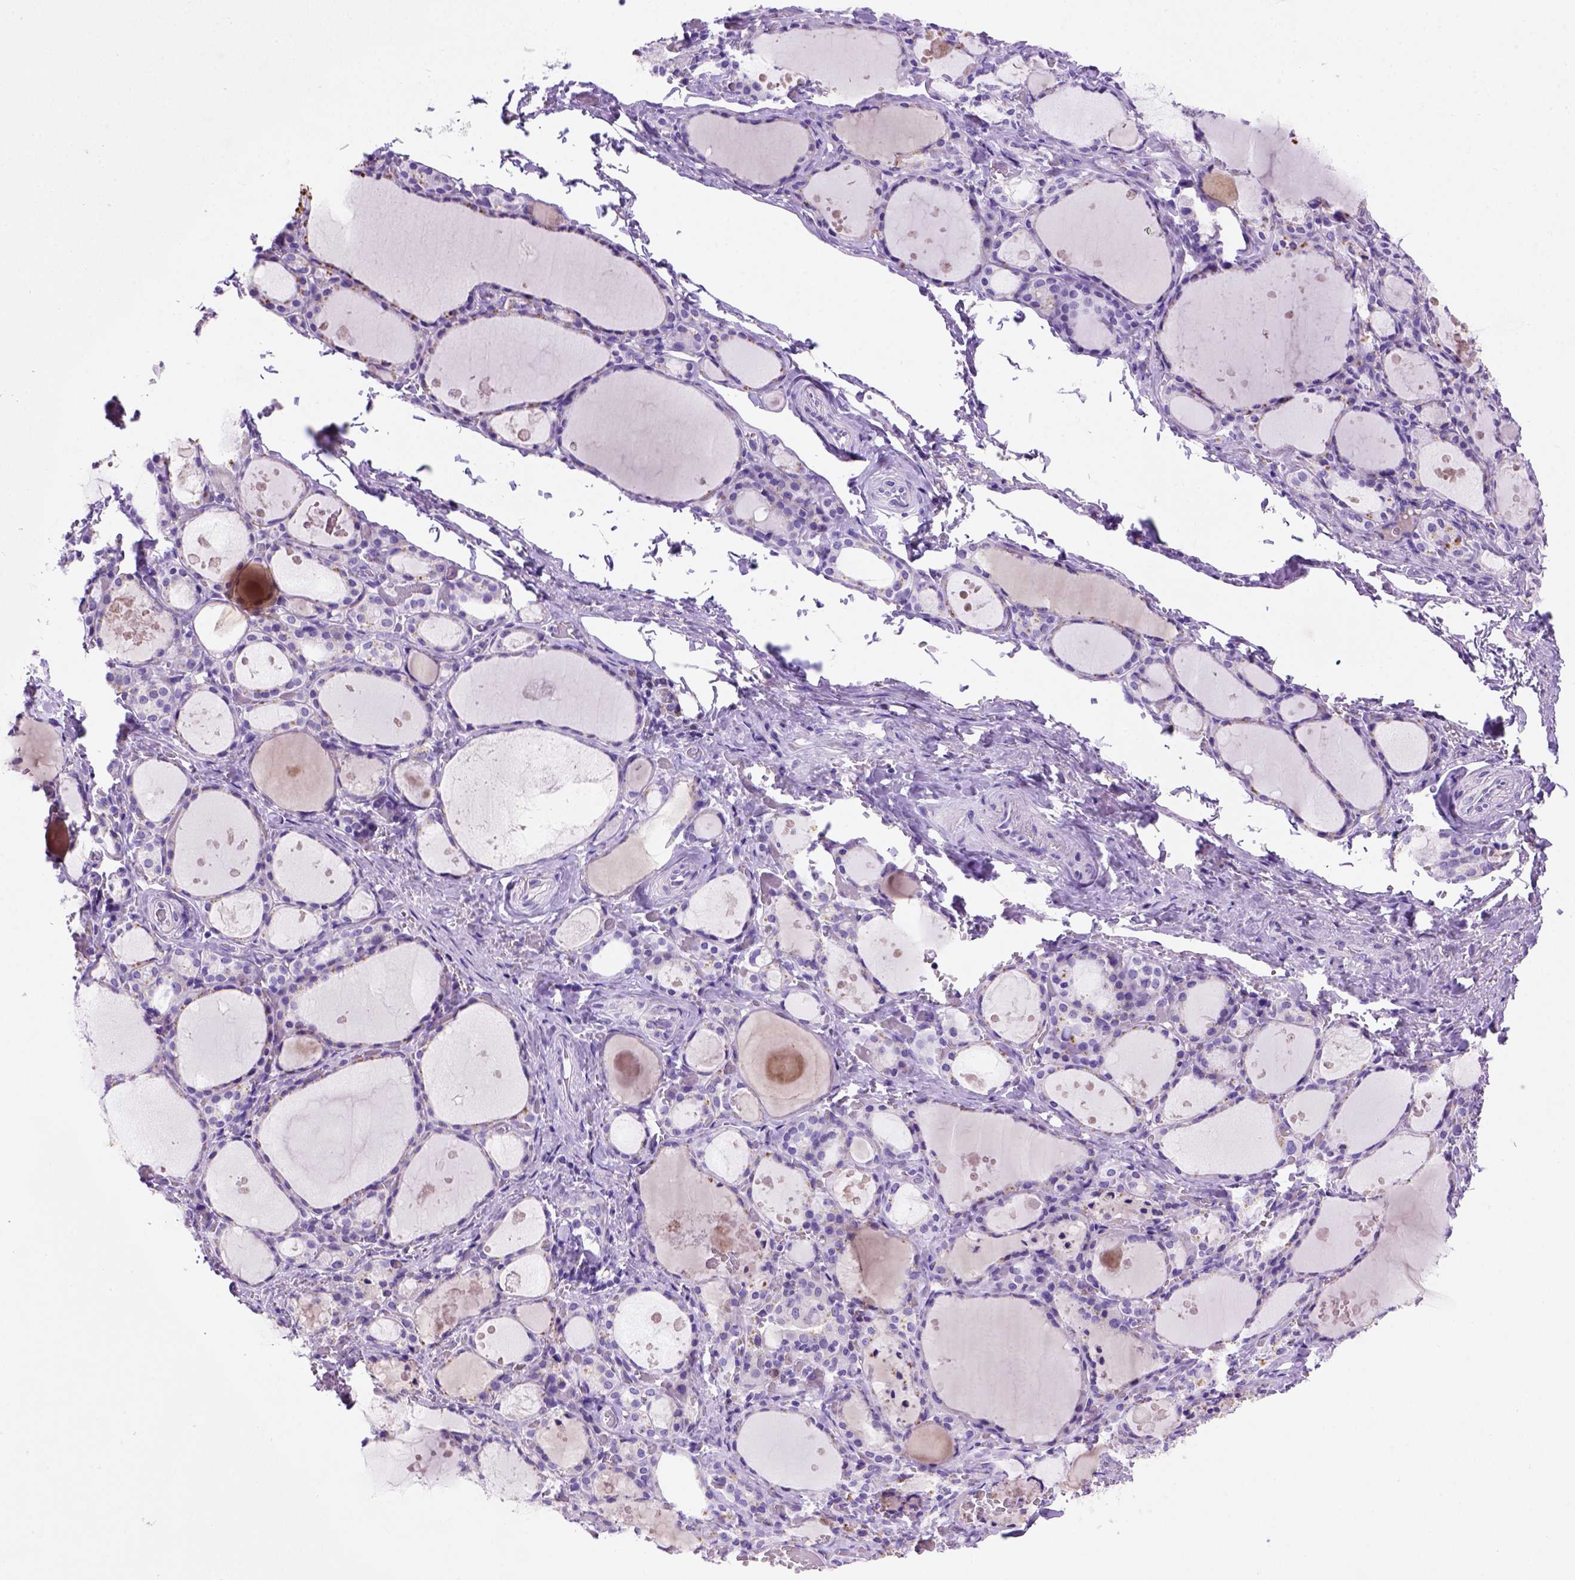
{"staining": {"intensity": "negative", "quantity": "none", "location": "none"}, "tissue": "thyroid gland", "cell_type": "Glandular cells", "image_type": "normal", "snomed": [{"axis": "morphology", "description": "Normal tissue, NOS"}, {"axis": "topography", "description": "Thyroid gland"}], "caption": "The histopathology image reveals no significant staining in glandular cells of thyroid gland.", "gene": "FAM81B", "patient": {"sex": "male", "age": 68}}